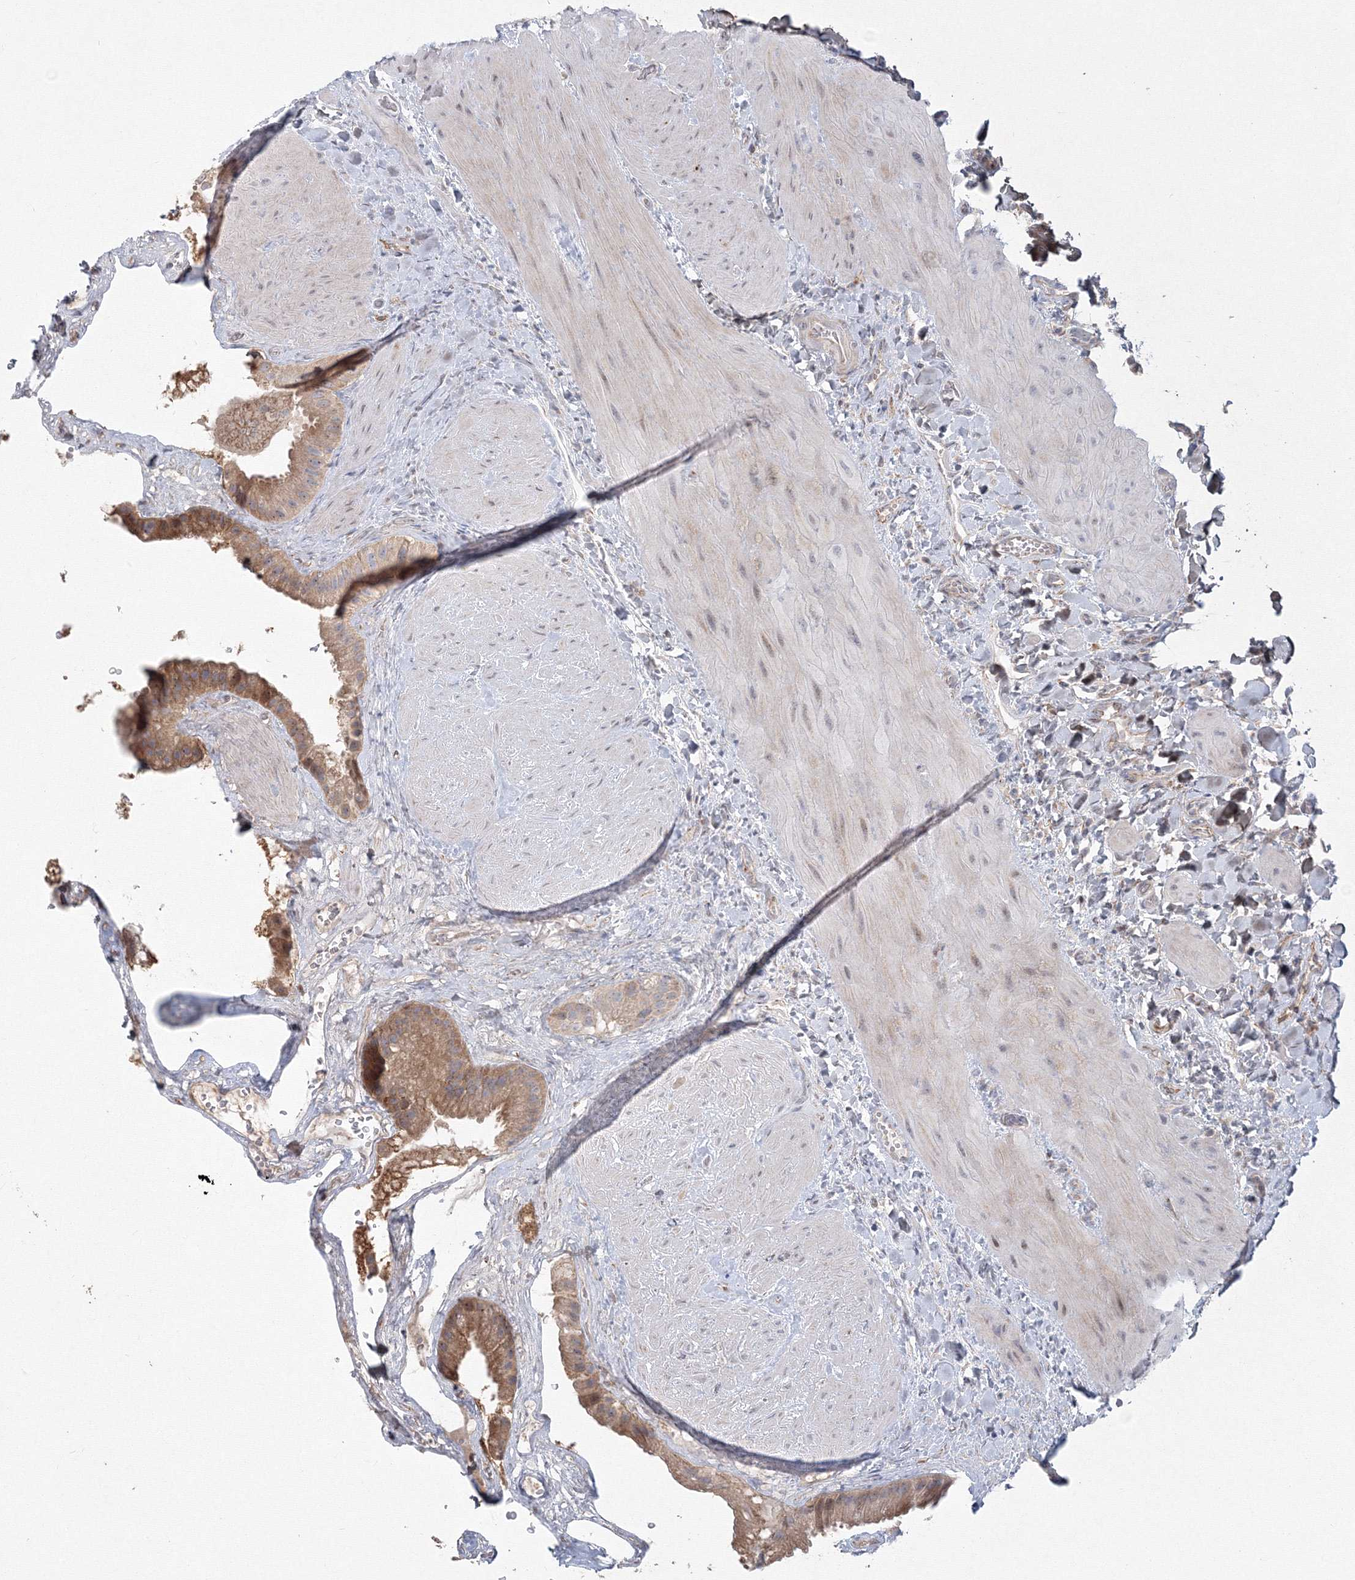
{"staining": {"intensity": "moderate", "quantity": ">75%", "location": "cytoplasmic/membranous"}, "tissue": "gallbladder", "cell_type": "Glandular cells", "image_type": "normal", "snomed": [{"axis": "morphology", "description": "Normal tissue, NOS"}, {"axis": "topography", "description": "Gallbladder"}], "caption": "High-magnification brightfield microscopy of normal gallbladder stained with DAB (3,3'-diaminobenzidine) (brown) and counterstained with hematoxylin (blue). glandular cells exhibit moderate cytoplasmic/membranous positivity is identified in approximately>75% of cells.", "gene": "WDR49", "patient": {"sex": "male", "age": 55}}